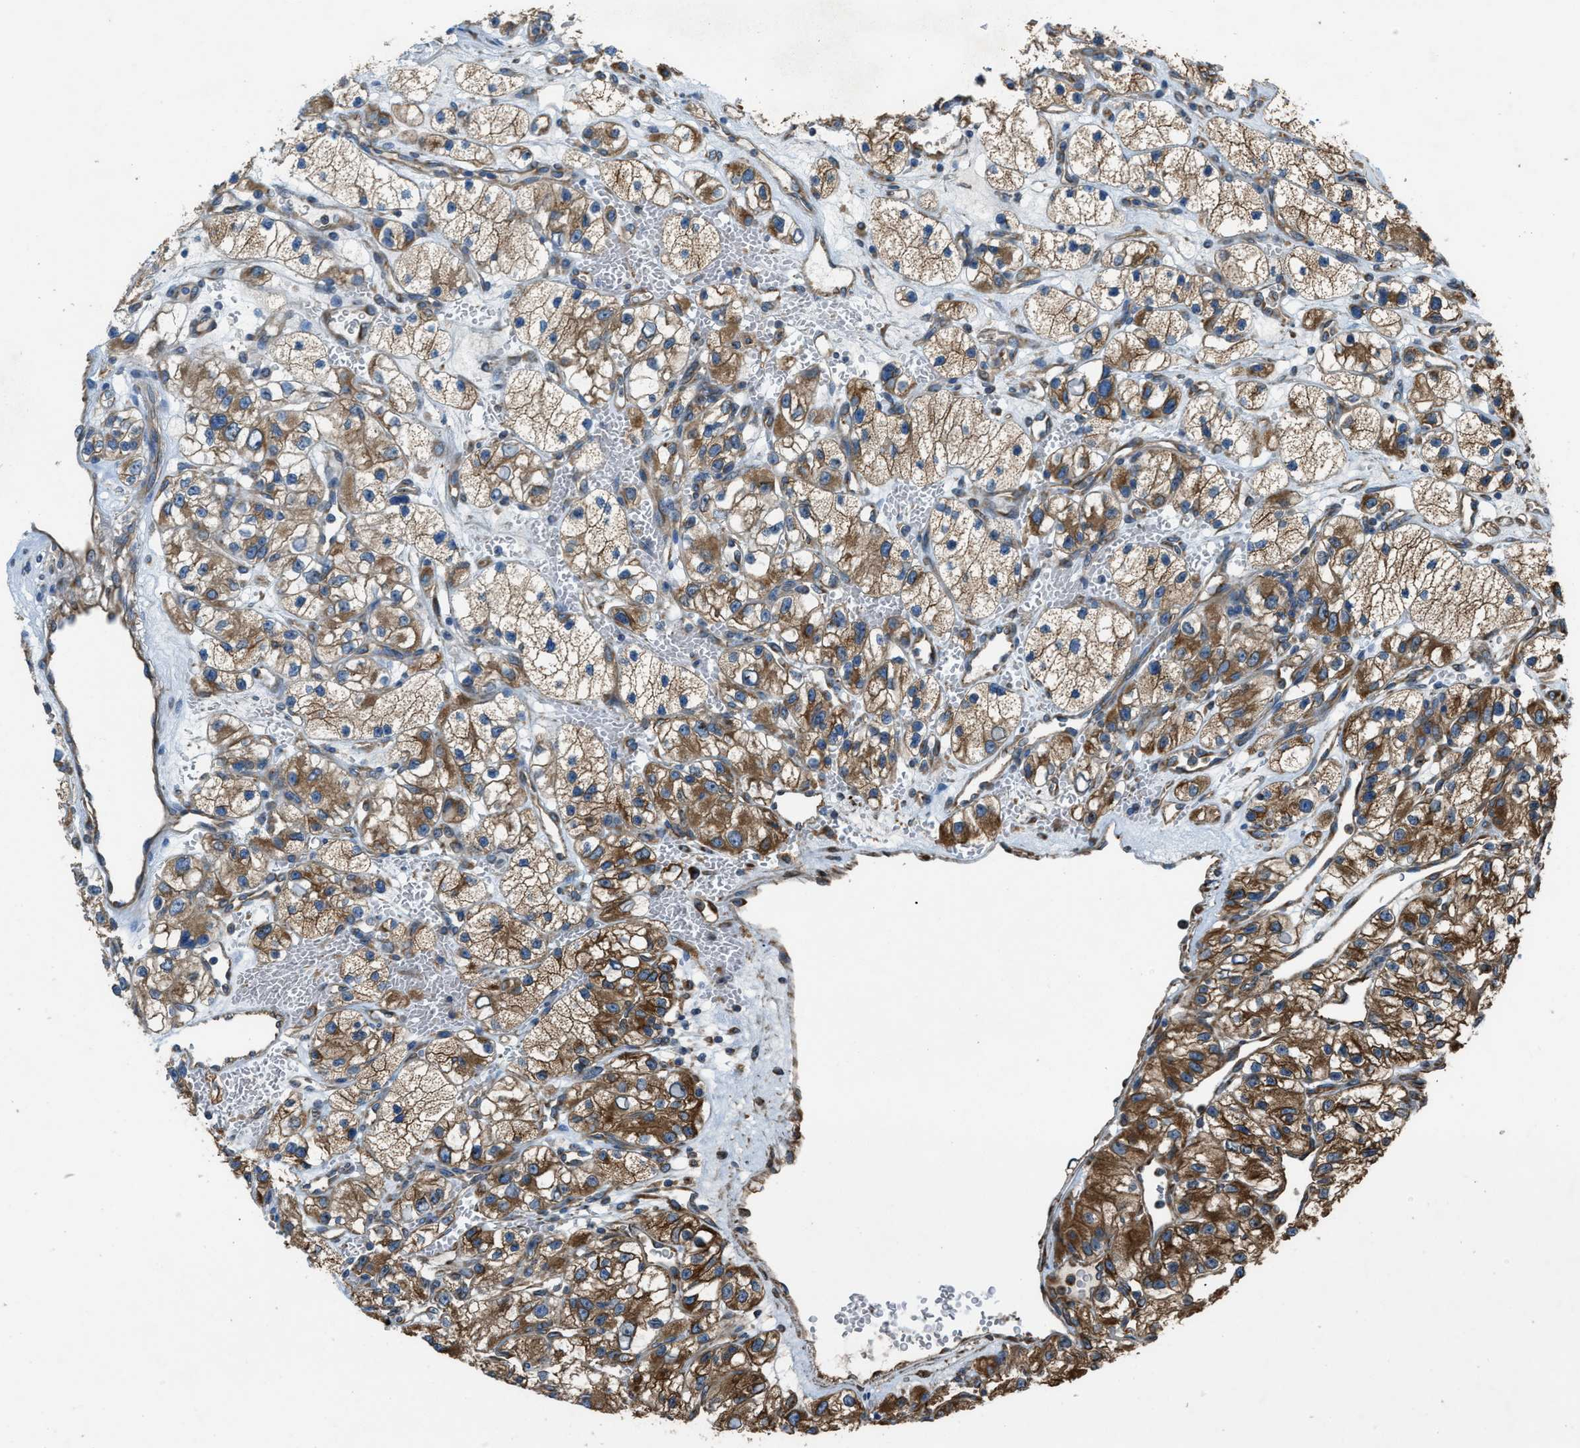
{"staining": {"intensity": "moderate", "quantity": ">75%", "location": "cytoplasmic/membranous"}, "tissue": "renal cancer", "cell_type": "Tumor cells", "image_type": "cancer", "snomed": [{"axis": "morphology", "description": "Adenocarcinoma, NOS"}, {"axis": "topography", "description": "Kidney"}], "caption": "The micrograph displays immunohistochemical staining of renal adenocarcinoma. There is moderate cytoplasmic/membranous staining is seen in approximately >75% of tumor cells. (DAB = brown stain, brightfield microscopy at high magnification).", "gene": "TRPC1", "patient": {"sex": "female", "age": 57}}